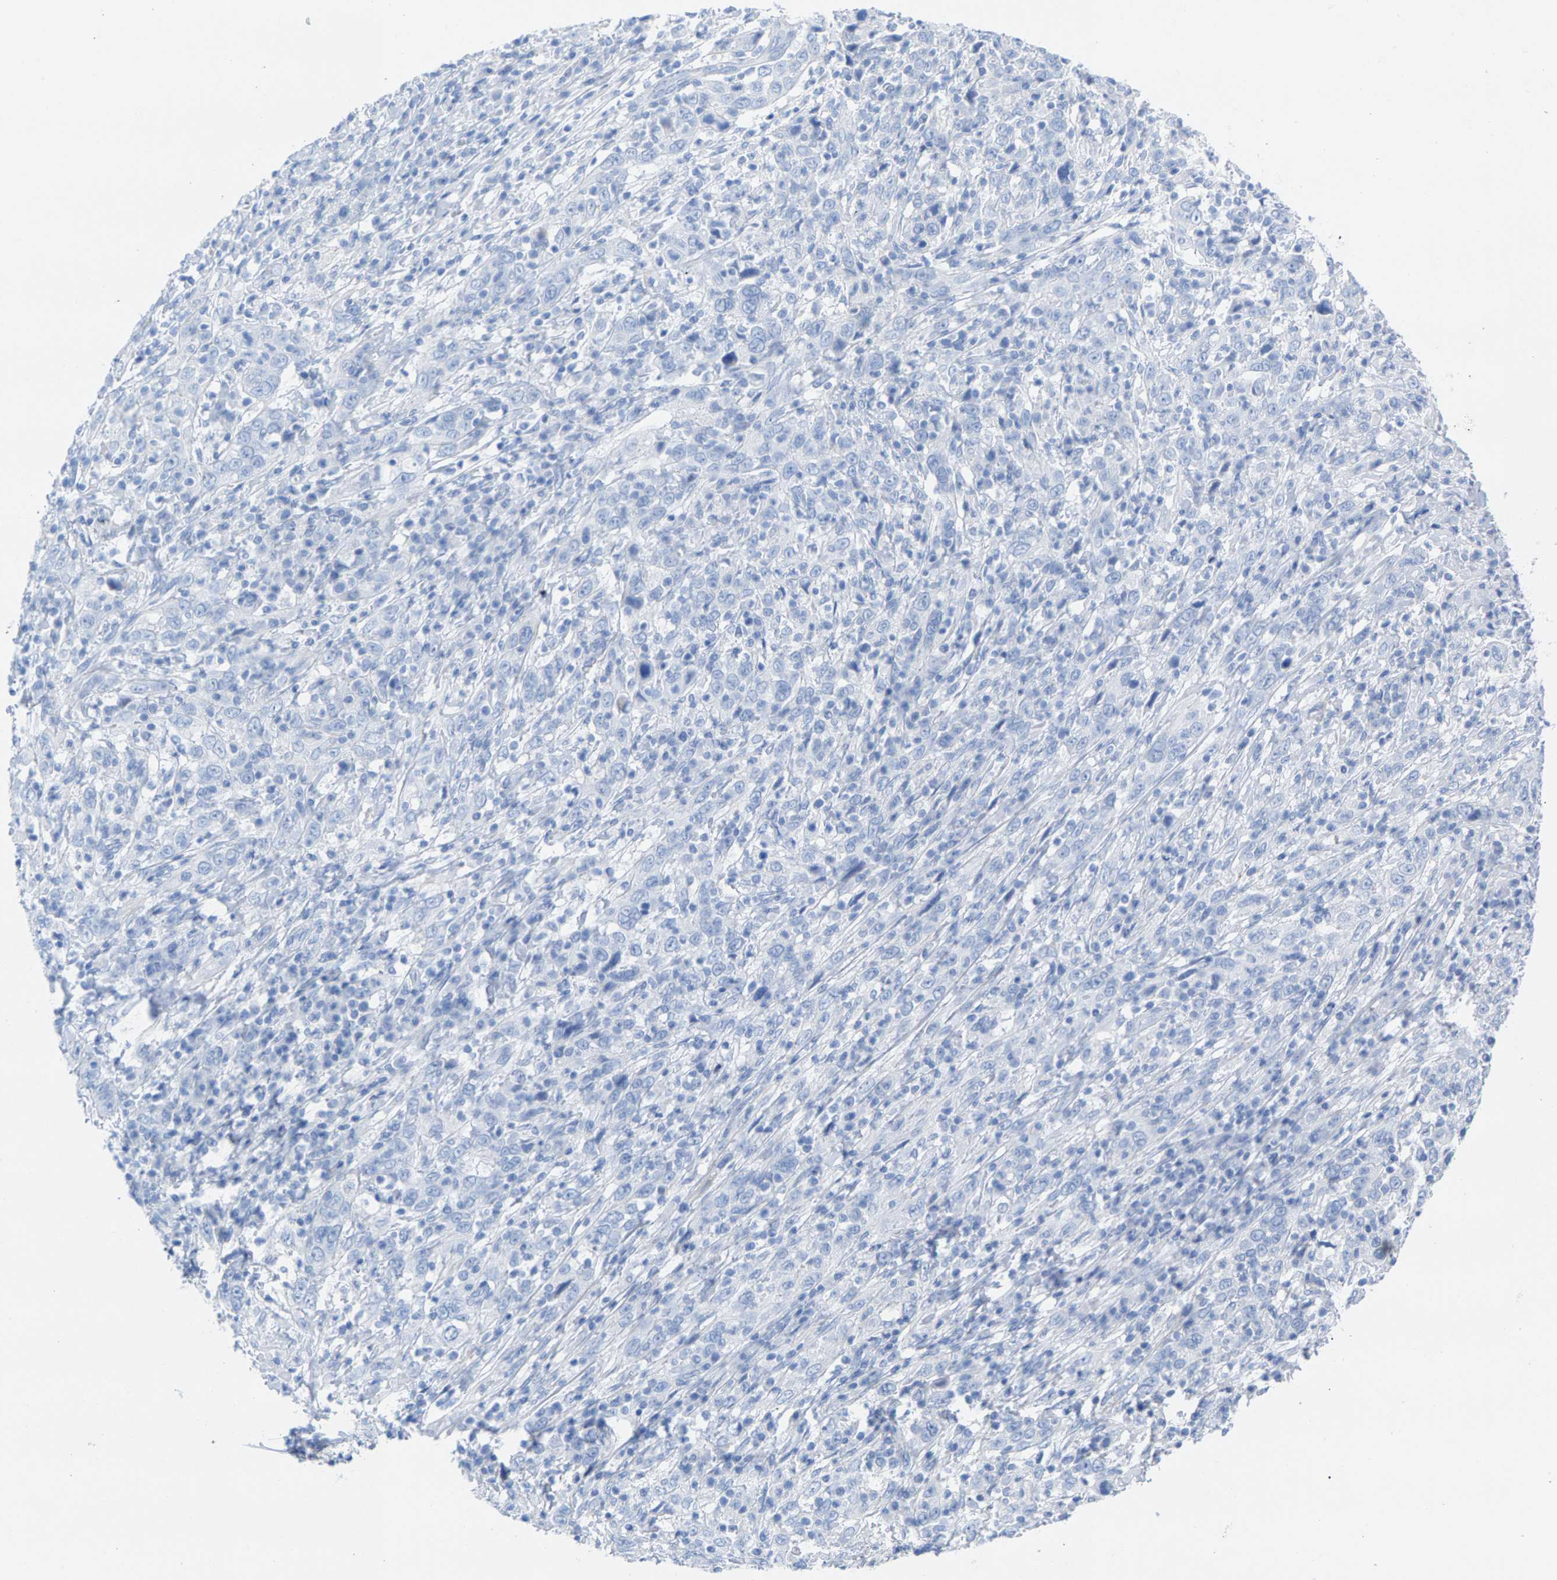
{"staining": {"intensity": "negative", "quantity": "none", "location": "none"}, "tissue": "cervical cancer", "cell_type": "Tumor cells", "image_type": "cancer", "snomed": [{"axis": "morphology", "description": "Squamous cell carcinoma, NOS"}, {"axis": "topography", "description": "Cervix"}], "caption": "Protein analysis of cervical squamous cell carcinoma reveals no significant positivity in tumor cells.", "gene": "CPA1", "patient": {"sex": "female", "age": 46}}